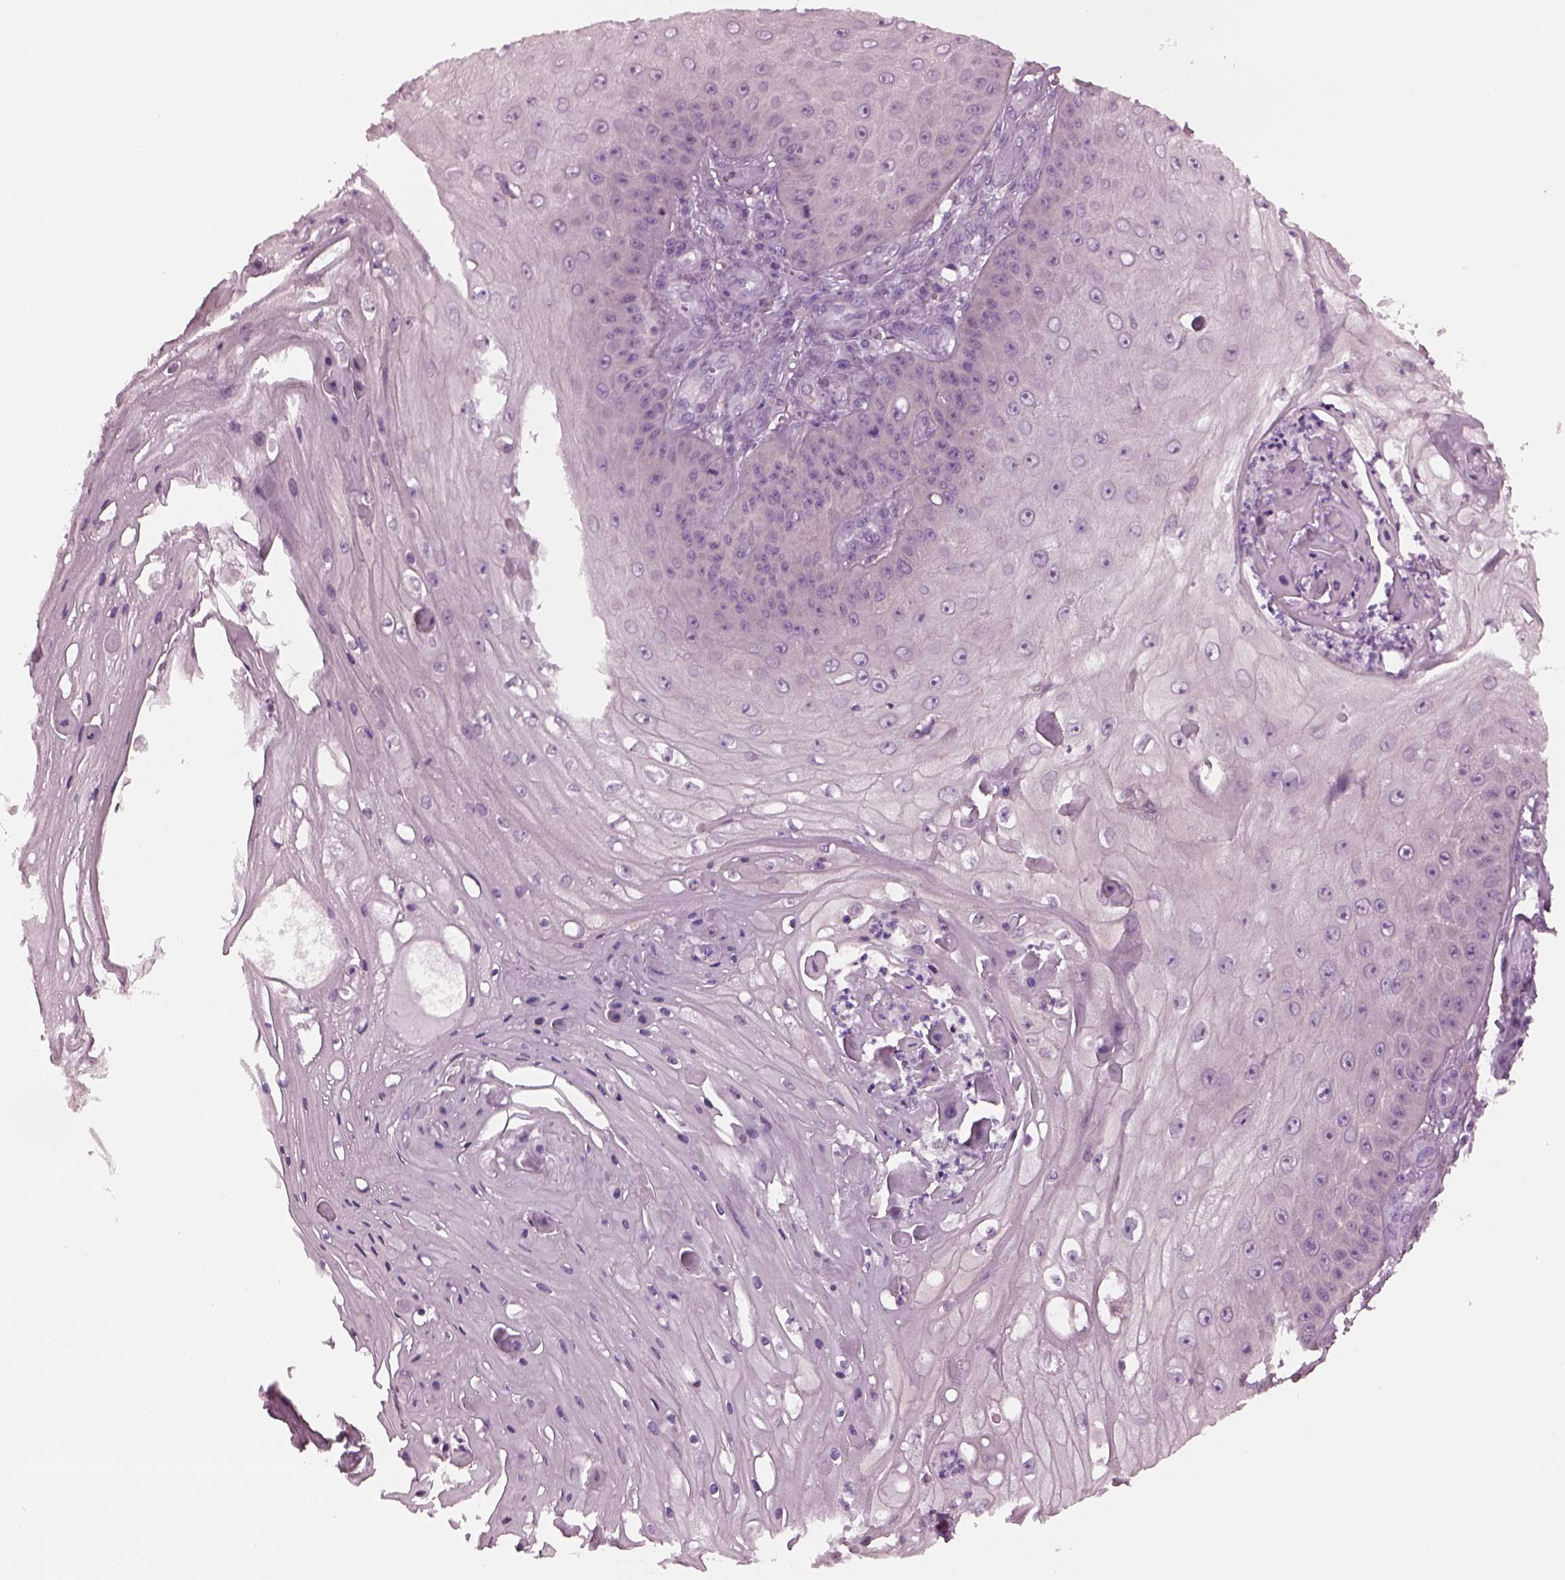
{"staining": {"intensity": "negative", "quantity": "none", "location": "none"}, "tissue": "skin cancer", "cell_type": "Tumor cells", "image_type": "cancer", "snomed": [{"axis": "morphology", "description": "Squamous cell carcinoma, NOS"}, {"axis": "topography", "description": "Skin"}], "caption": "Histopathology image shows no protein staining in tumor cells of skin cancer tissue.", "gene": "SHTN1", "patient": {"sex": "male", "age": 70}}